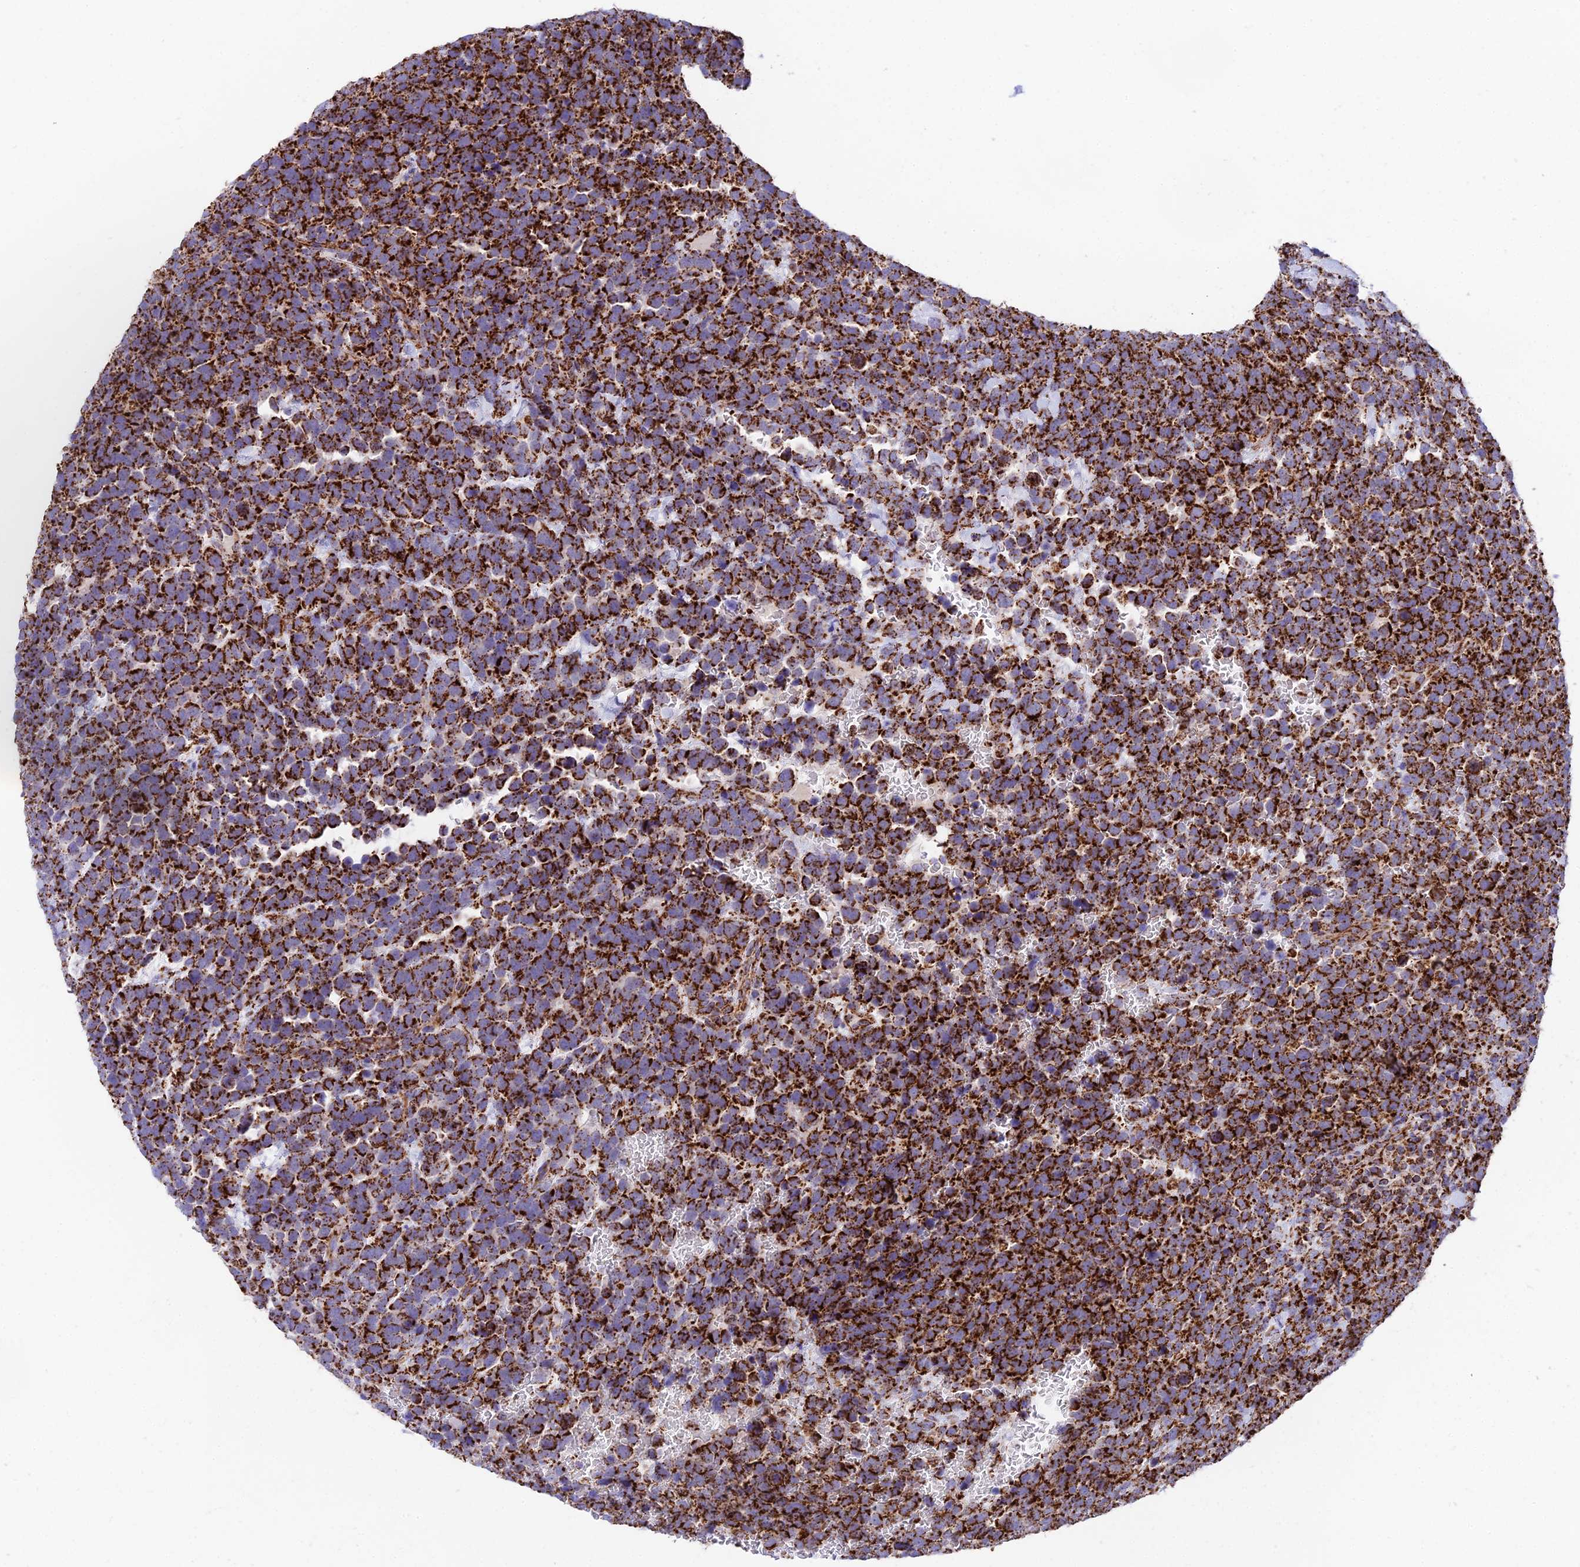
{"staining": {"intensity": "strong", "quantity": ">75%", "location": "cytoplasmic/membranous"}, "tissue": "urothelial cancer", "cell_type": "Tumor cells", "image_type": "cancer", "snomed": [{"axis": "morphology", "description": "Urothelial carcinoma, High grade"}, {"axis": "topography", "description": "Urinary bladder"}], "caption": "Approximately >75% of tumor cells in human urothelial cancer demonstrate strong cytoplasmic/membranous protein staining as visualized by brown immunohistochemical staining.", "gene": "CHCHD3", "patient": {"sex": "female", "age": 82}}